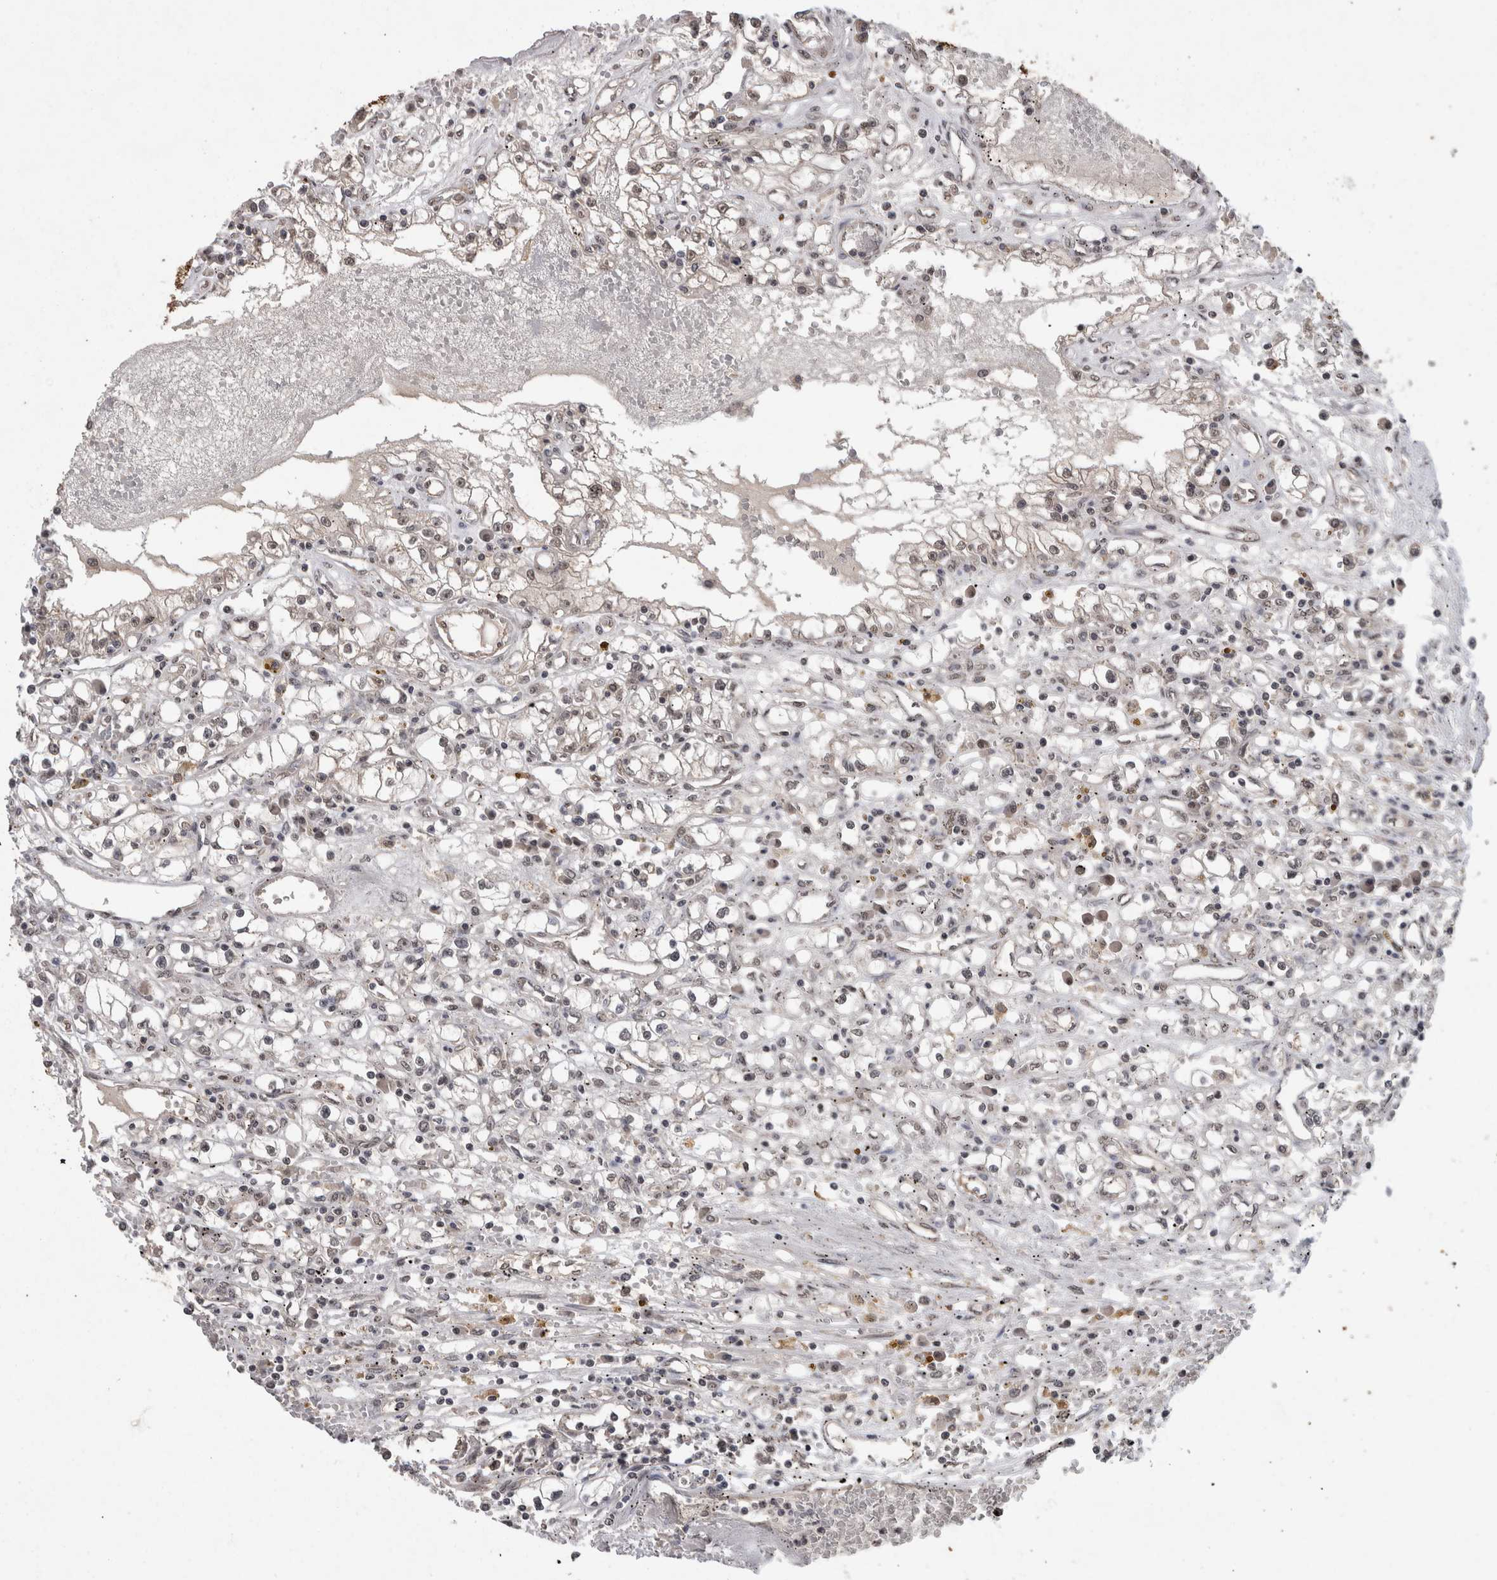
{"staining": {"intensity": "negative", "quantity": "none", "location": "none"}, "tissue": "renal cancer", "cell_type": "Tumor cells", "image_type": "cancer", "snomed": [{"axis": "morphology", "description": "Adenocarcinoma, NOS"}, {"axis": "topography", "description": "Kidney"}], "caption": "DAB immunohistochemical staining of human renal cancer (adenocarcinoma) reveals no significant expression in tumor cells.", "gene": "RHPN1", "patient": {"sex": "male", "age": 56}}